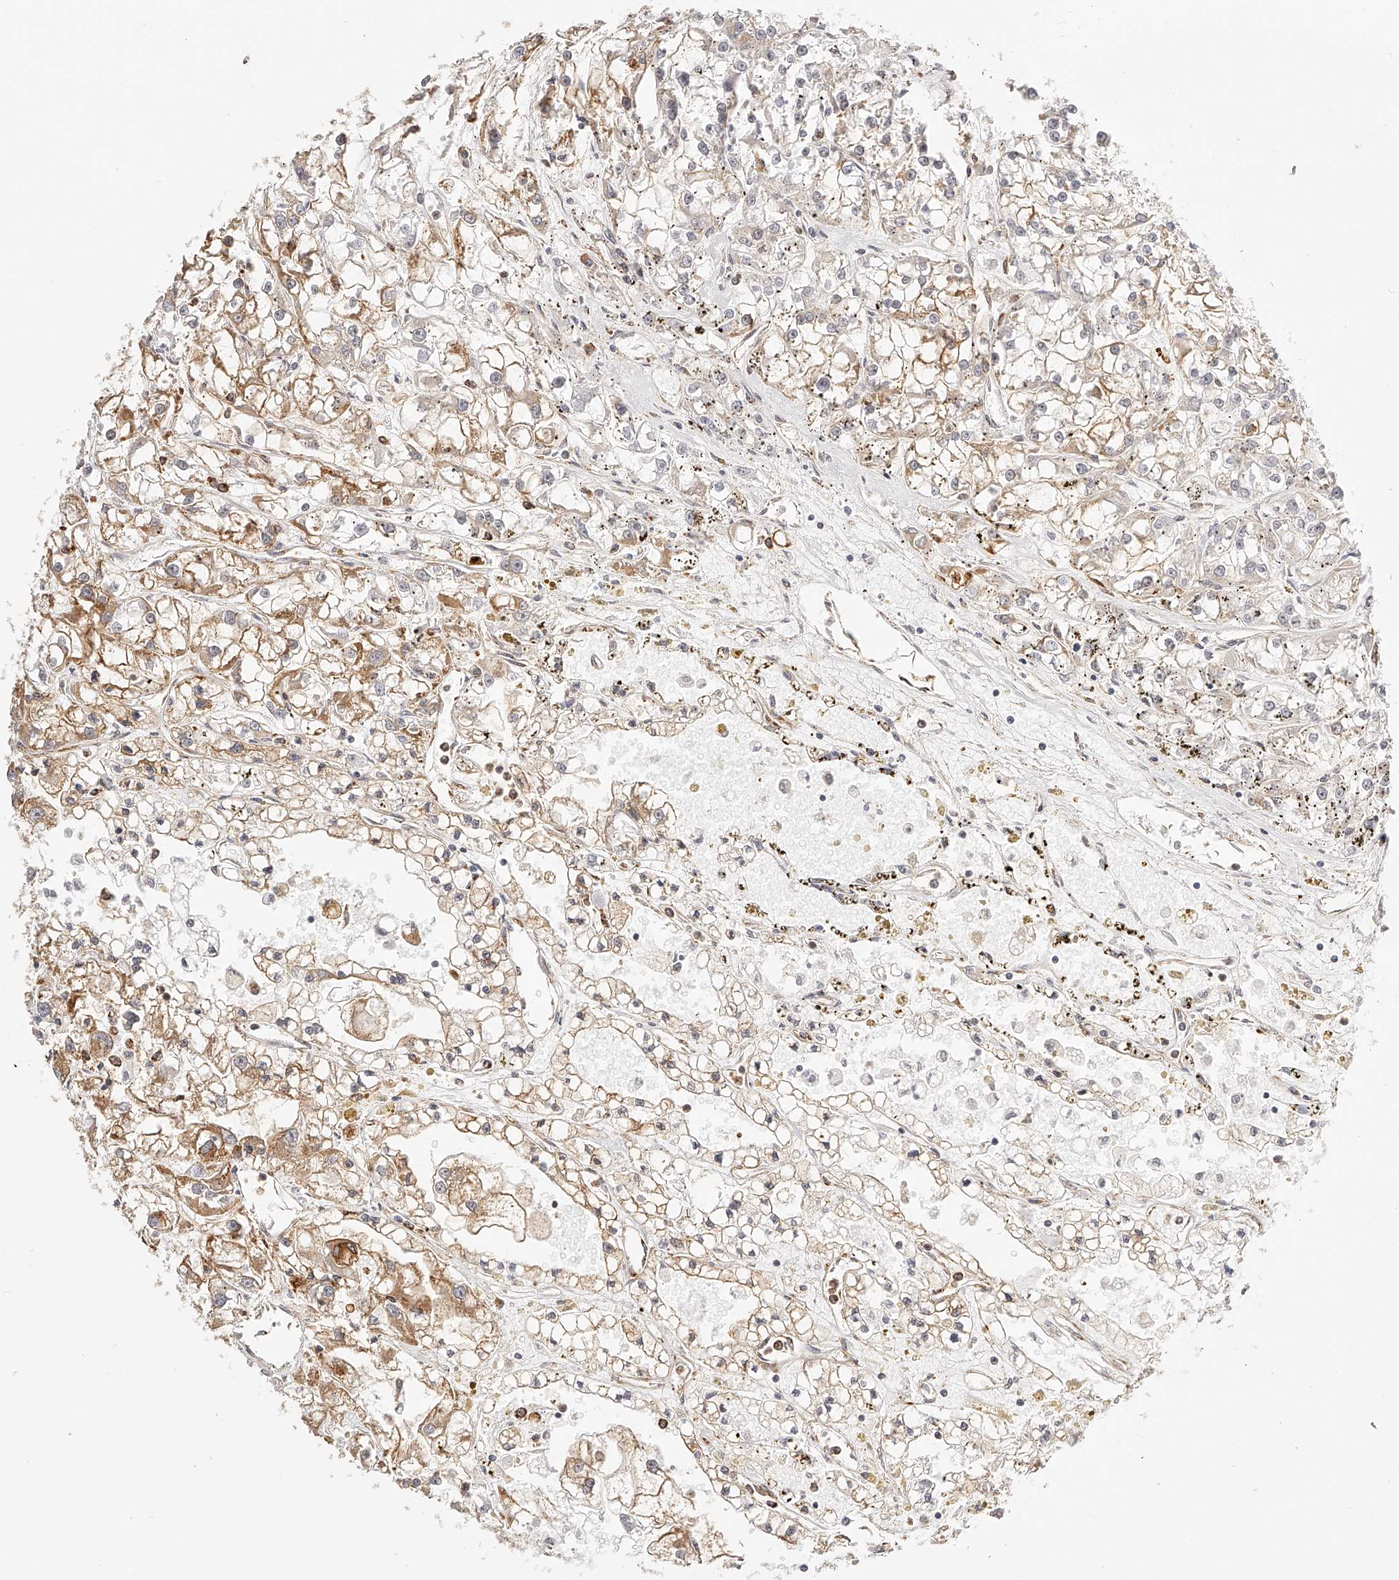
{"staining": {"intensity": "moderate", "quantity": "<25%", "location": "cytoplasmic/membranous"}, "tissue": "renal cancer", "cell_type": "Tumor cells", "image_type": "cancer", "snomed": [{"axis": "morphology", "description": "Adenocarcinoma, NOS"}, {"axis": "topography", "description": "Kidney"}], "caption": "Protein analysis of renal cancer (adenocarcinoma) tissue displays moderate cytoplasmic/membranous expression in approximately <25% of tumor cells.", "gene": "SYNC", "patient": {"sex": "female", "age": 52}}